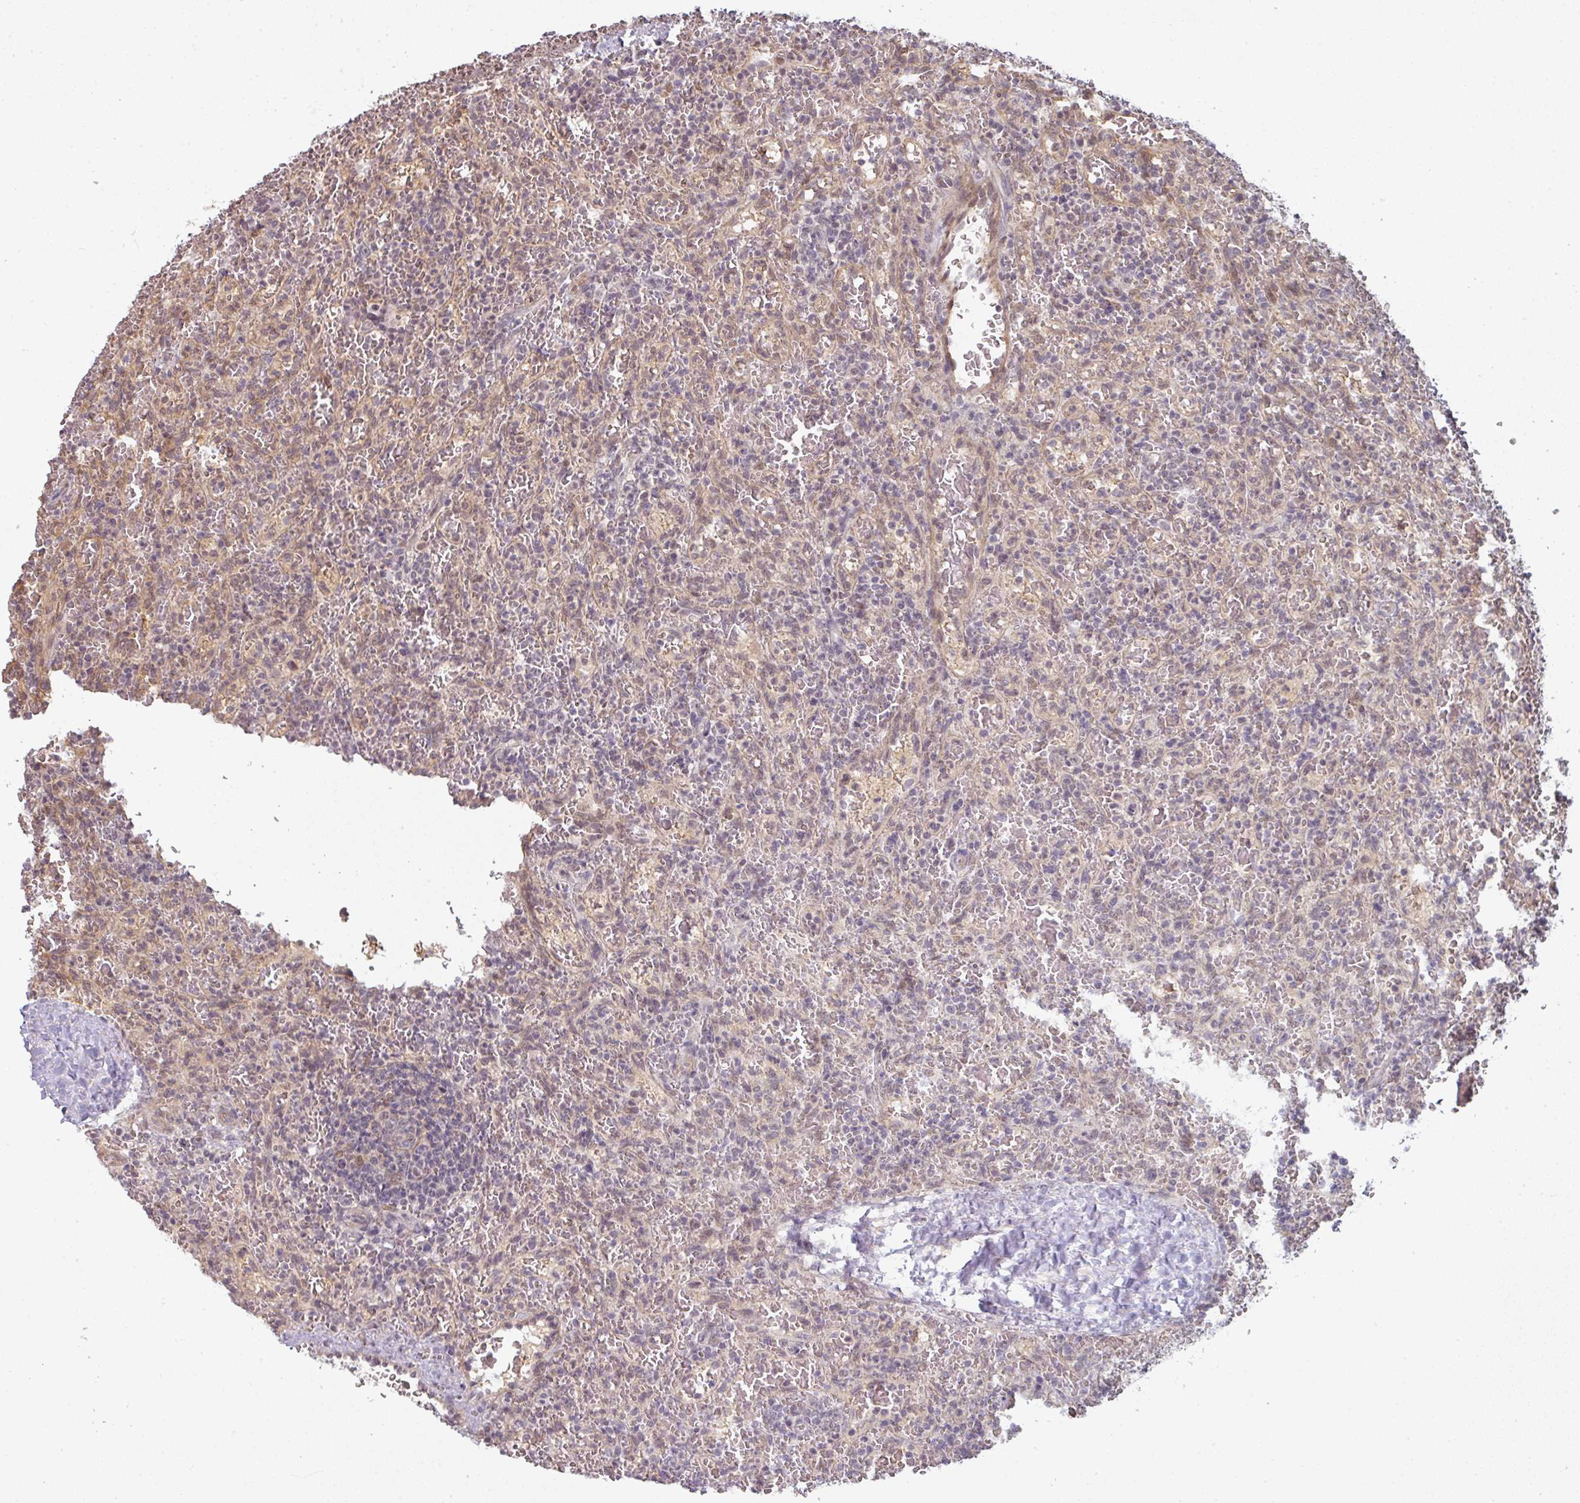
{"staining": {"intensity": "negative", "quantity": "none", "location": "none"}, "tissue": "lymphoma", "cell_type": "Tumor cells", "image_type": "cancer", "snomed": [{"axis": "morphology", "description": "Malignant lymphoma, non-Hodgkin's type, Low grade"}, {"axis": "topography", "description": "Spleen"}], "caption": "A histopathology image of lymphoma stained for a protein demonstrates no brown staining in tumor cells.", "gene": "GTF2H3", "patient": {"sex": "female", "age": 64}}